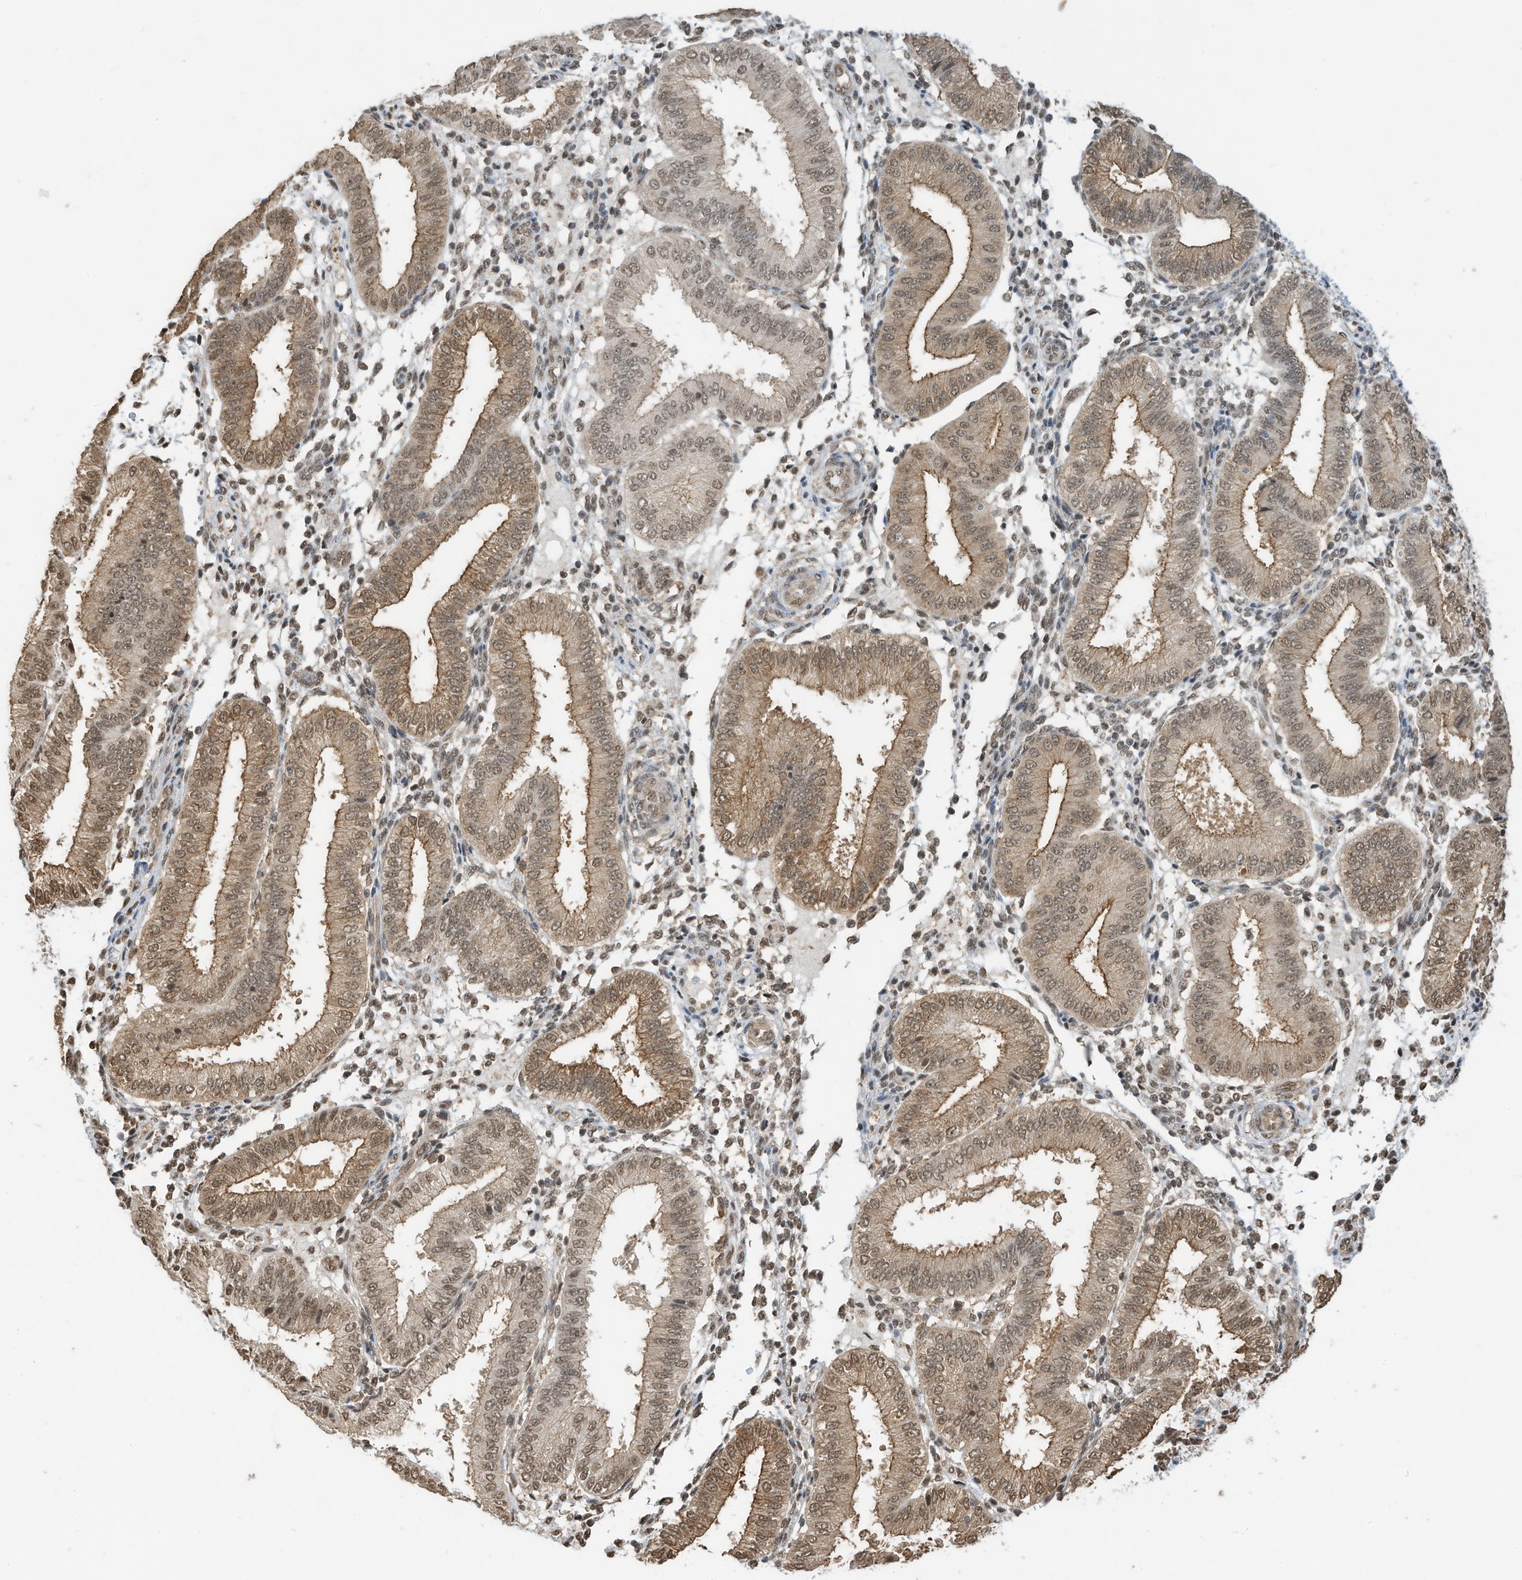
{"staining": {"intensity": "moderate", "quantity": "25%-75%", "location": "nuclear"}, "tissue": "endometrium", "cell_type": "Cells in endometrial stroma", "image_type": "normal", "snomed": [{"axis": "morphology", "description": "Normal tissue, NOS"}, {"axis": "topography", "description": "Endometrium"}], "caption": "A medium amount of moderate nuclear staining is seen in approximately 25%-75% of cells in endometrial stroma in benign endometrium. (DAB = brown stain, brightfield microscopy at high magnification).", "gene": "ZNF195", "patient": {"sex": "female", "age": 39}}